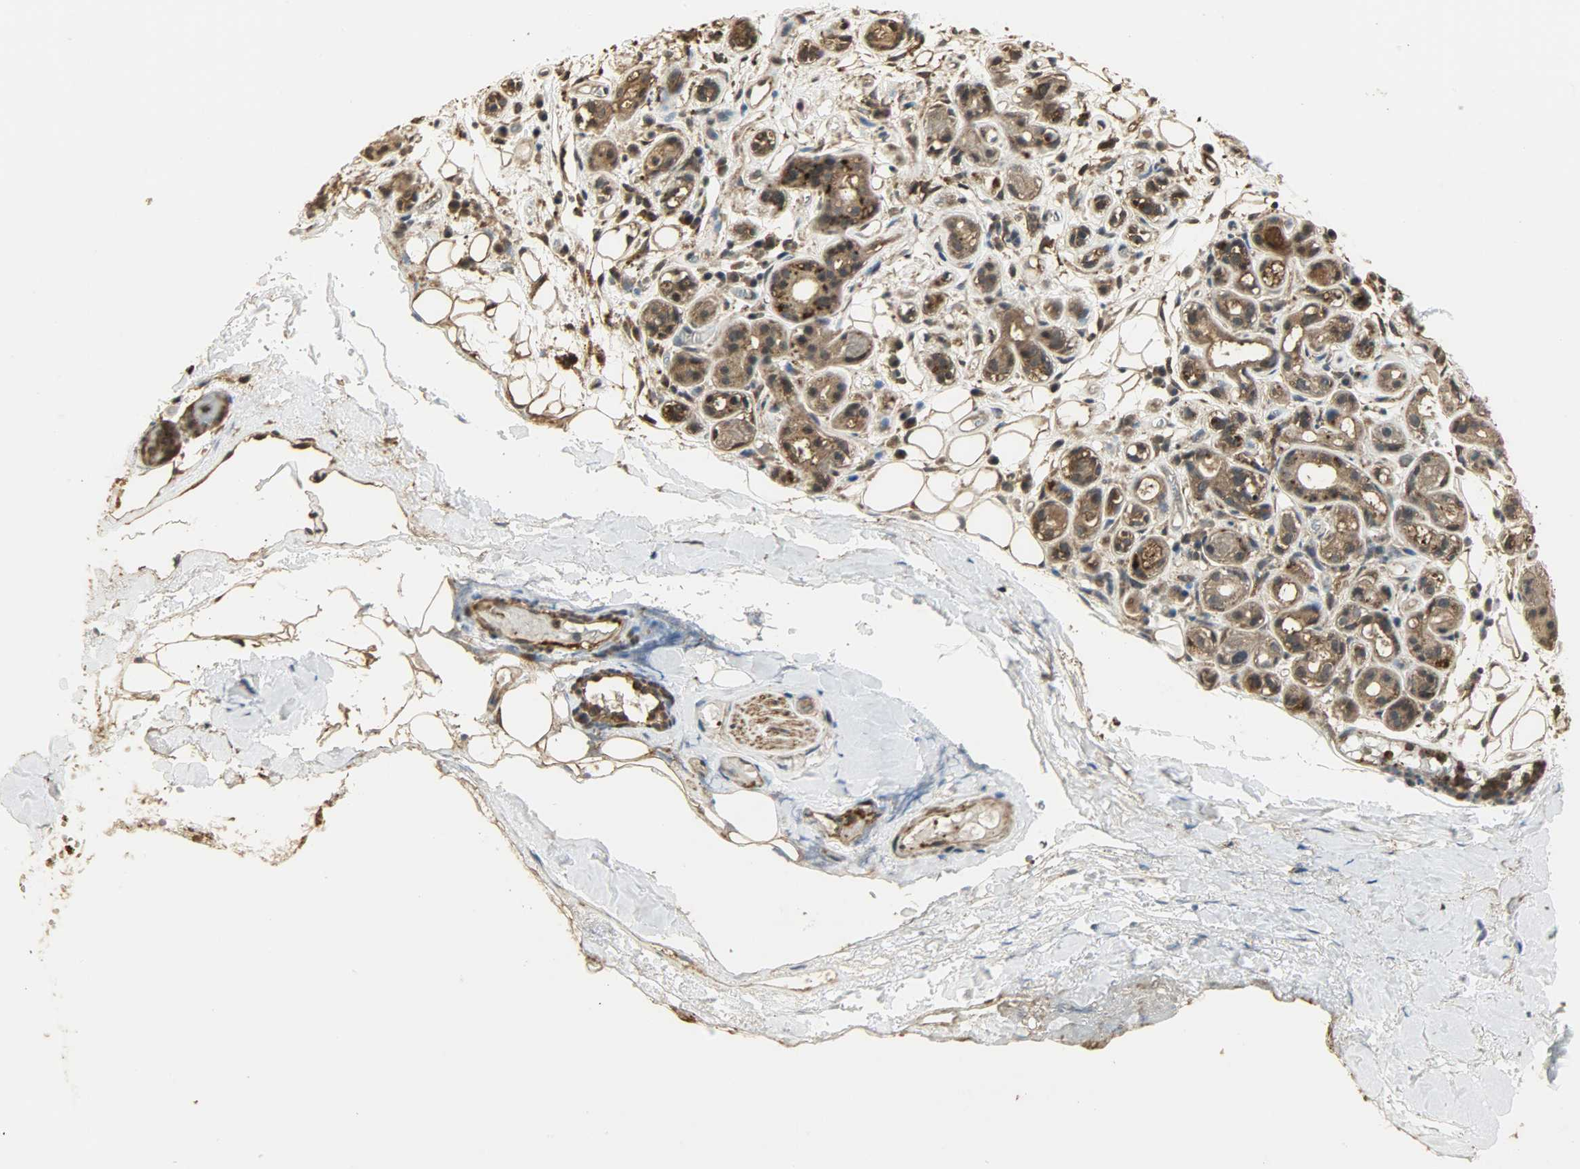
{"staining": {"intensity": "moderate", "quantity": ">75%", "location": "cytoplasmic/membranous,nuclear"}, "tissue": "salivary gland", "cell_type": "Glandular cells", "image_type": "normal", "snomed": [{"axis": "morphology", "description": "Normal tissue, NOS"}, {"axis": "topography", "description": "Salivary gland"}], "caption": "This micrograph displays immunohistochemistry (IHC) staining of benign human salivary gland, with medium moderate cytoplasmic/membranous,nuclear expression in approximately >75% of glandular cells.", "gene": "YWHAZ", "patient": {"sex": "male", "age": 54}}